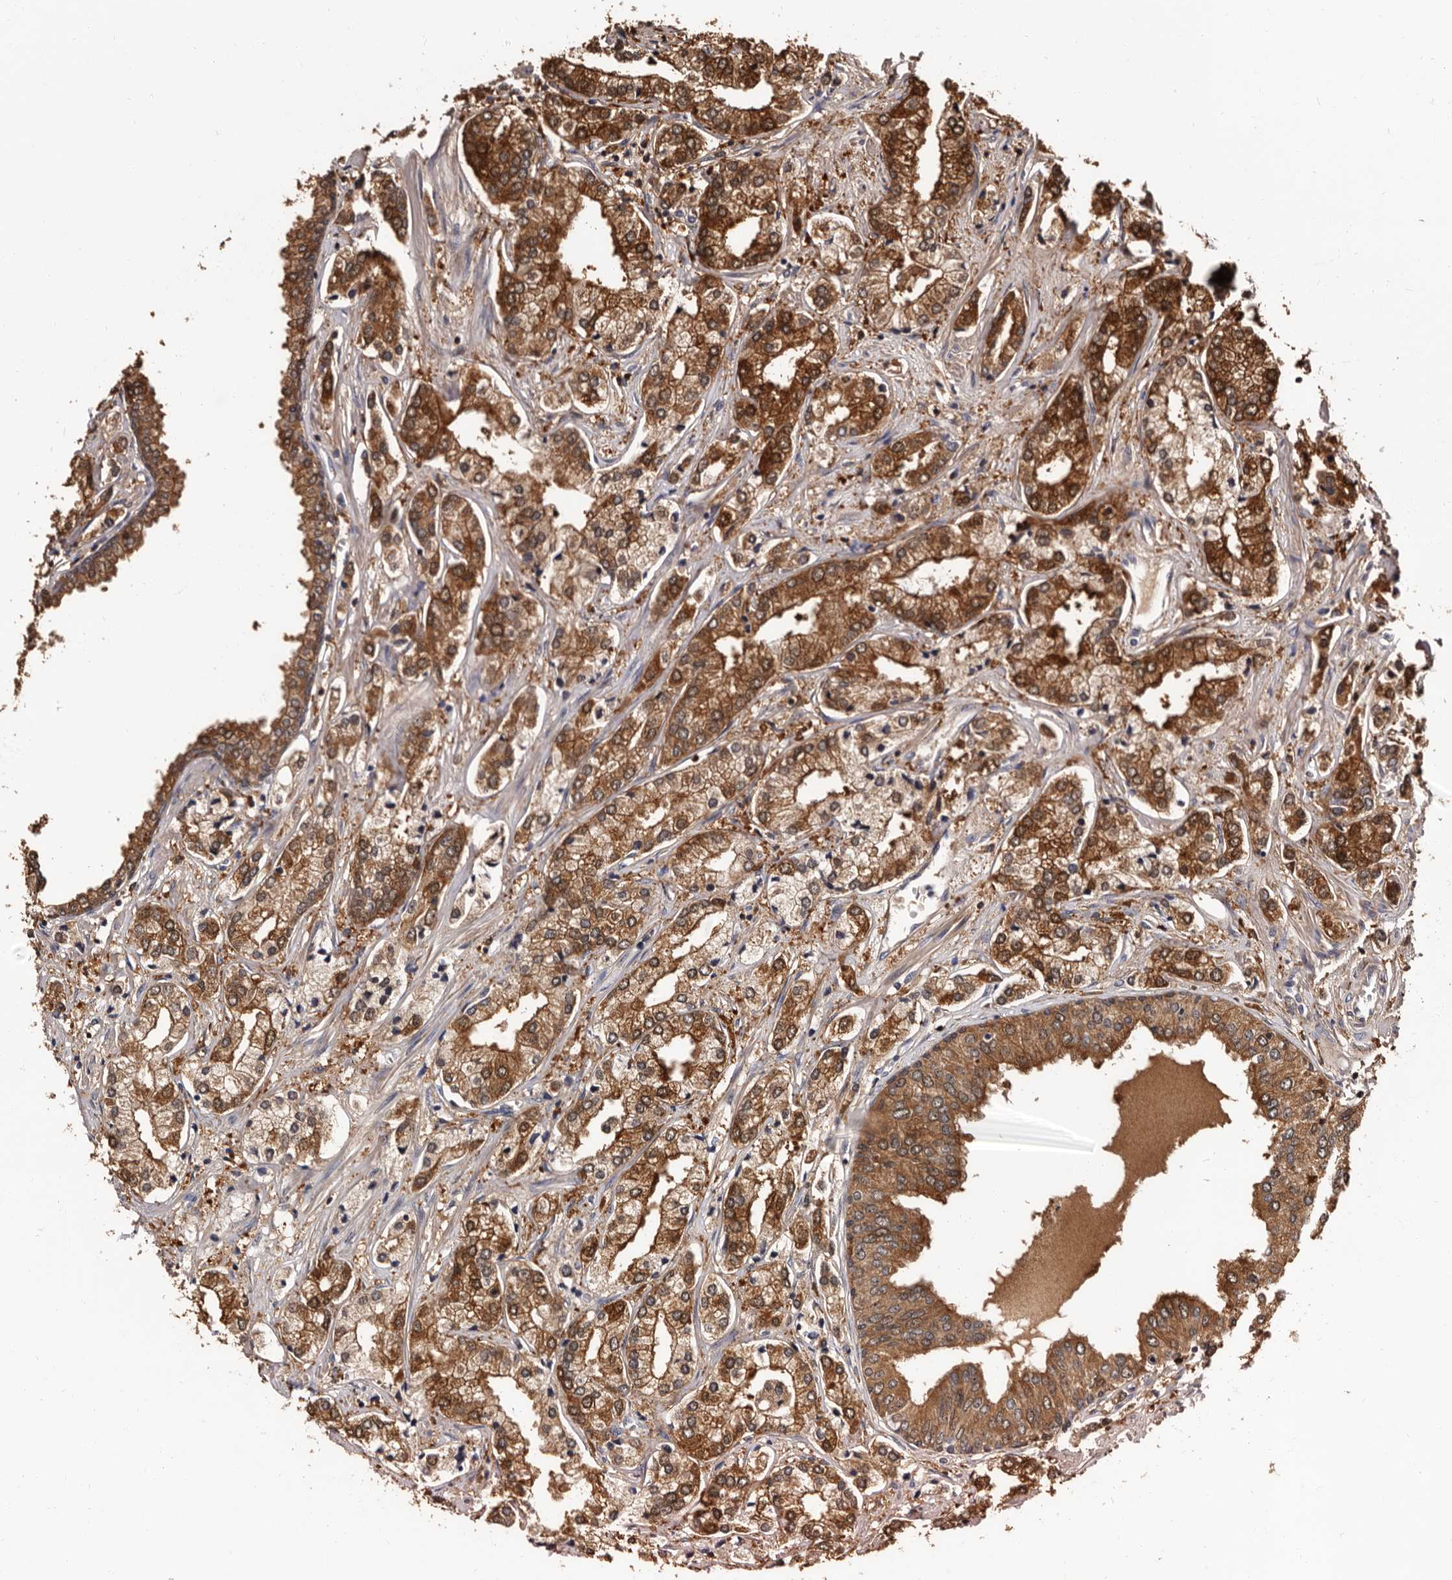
{"staining": {"intensity": "strong", "quantity": ">75%", "location": "cytoplasmic/membranous,nuclear"}, "tissue": "prostate cancer", "cell_type": "Tumor cells", "image_type": "cancer", "snomed": [{"axis": "morphology", "description": "Adenocarcinoma, High grade"}, {"axis": "topography", "description": "Prostate"}], "caption": "IHC photomicrograph of neoplastic tissue: human high-grade adenocarcinoma (prostate) stained using immunohistochemistry (IHC) shows high levels of strong protein expression localized specifically in the cytoplasmic/membranous and nuclear of tumor cells, appearing as a cytoplasmic/membranous and nuclear brown color.", "gene": "DNPH1", "patient": {"sex": "male", "age": 66}}